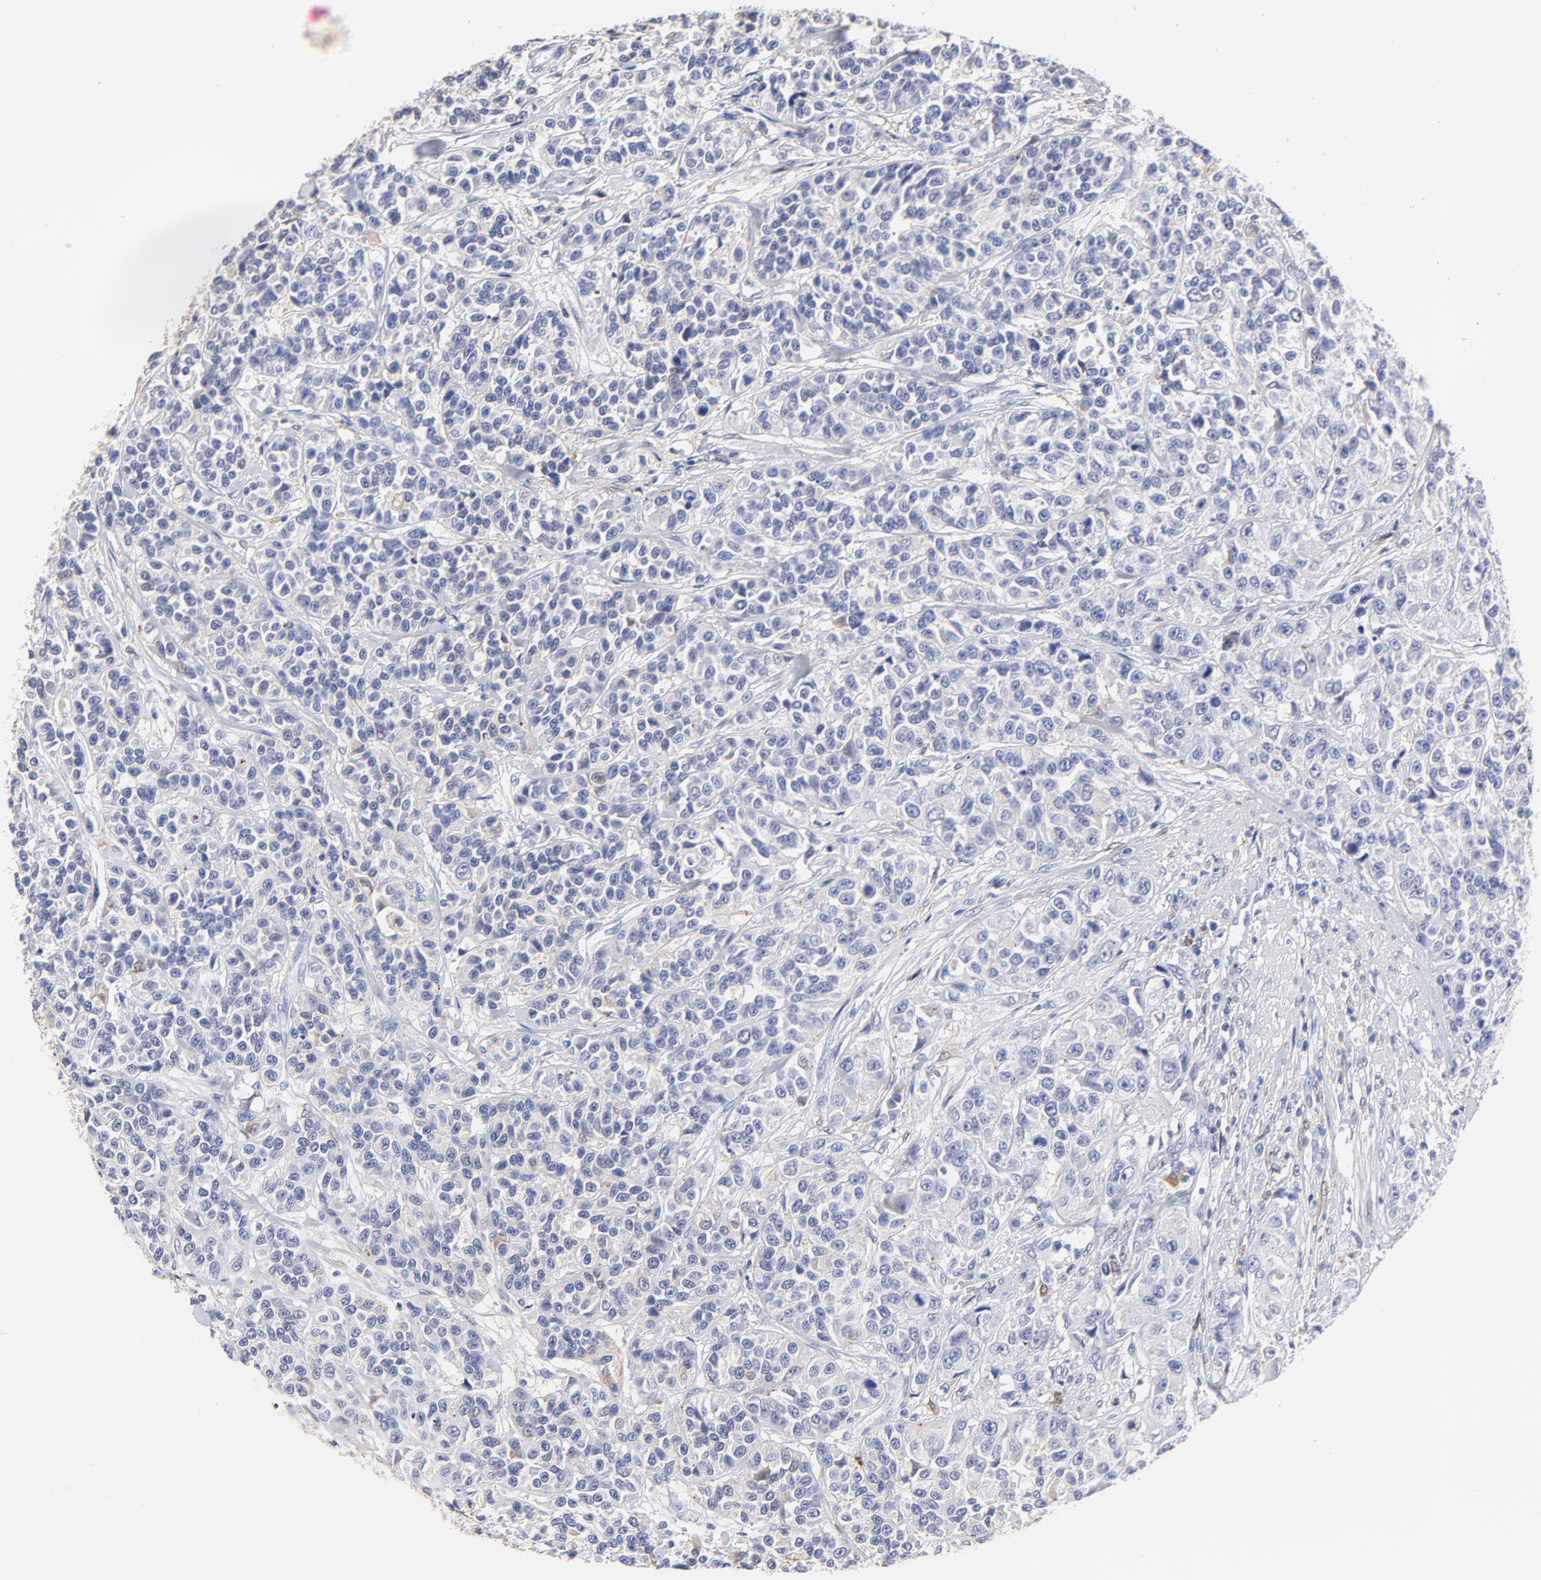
{"staining": {"intensity": "negative", "quantity": "none", "location": "none"}, "tissue": "urothelial cancer", "cell_type": "Tumor cells", "image_type": "cancer", "snomed": [{"axis": "morphology", "description": "Urothelial carcinoma, High grade"}, {"axis": "topography", "description": "Urinary bladder"}], "caption": "DAB (3,3'-diaminobenzidine) immunohistochemical staining of human high-grade urothelial carcinoma reveals no significant positivity in tumor cells. Brightfield microscopy of IHC stained with DAB (3,3'-diaminobenzidine) (brown) and hematoxylin (blue), captured at high magnification.", "gene": "SMARCA1", "patient": {"sex": "female", "age": 81}}